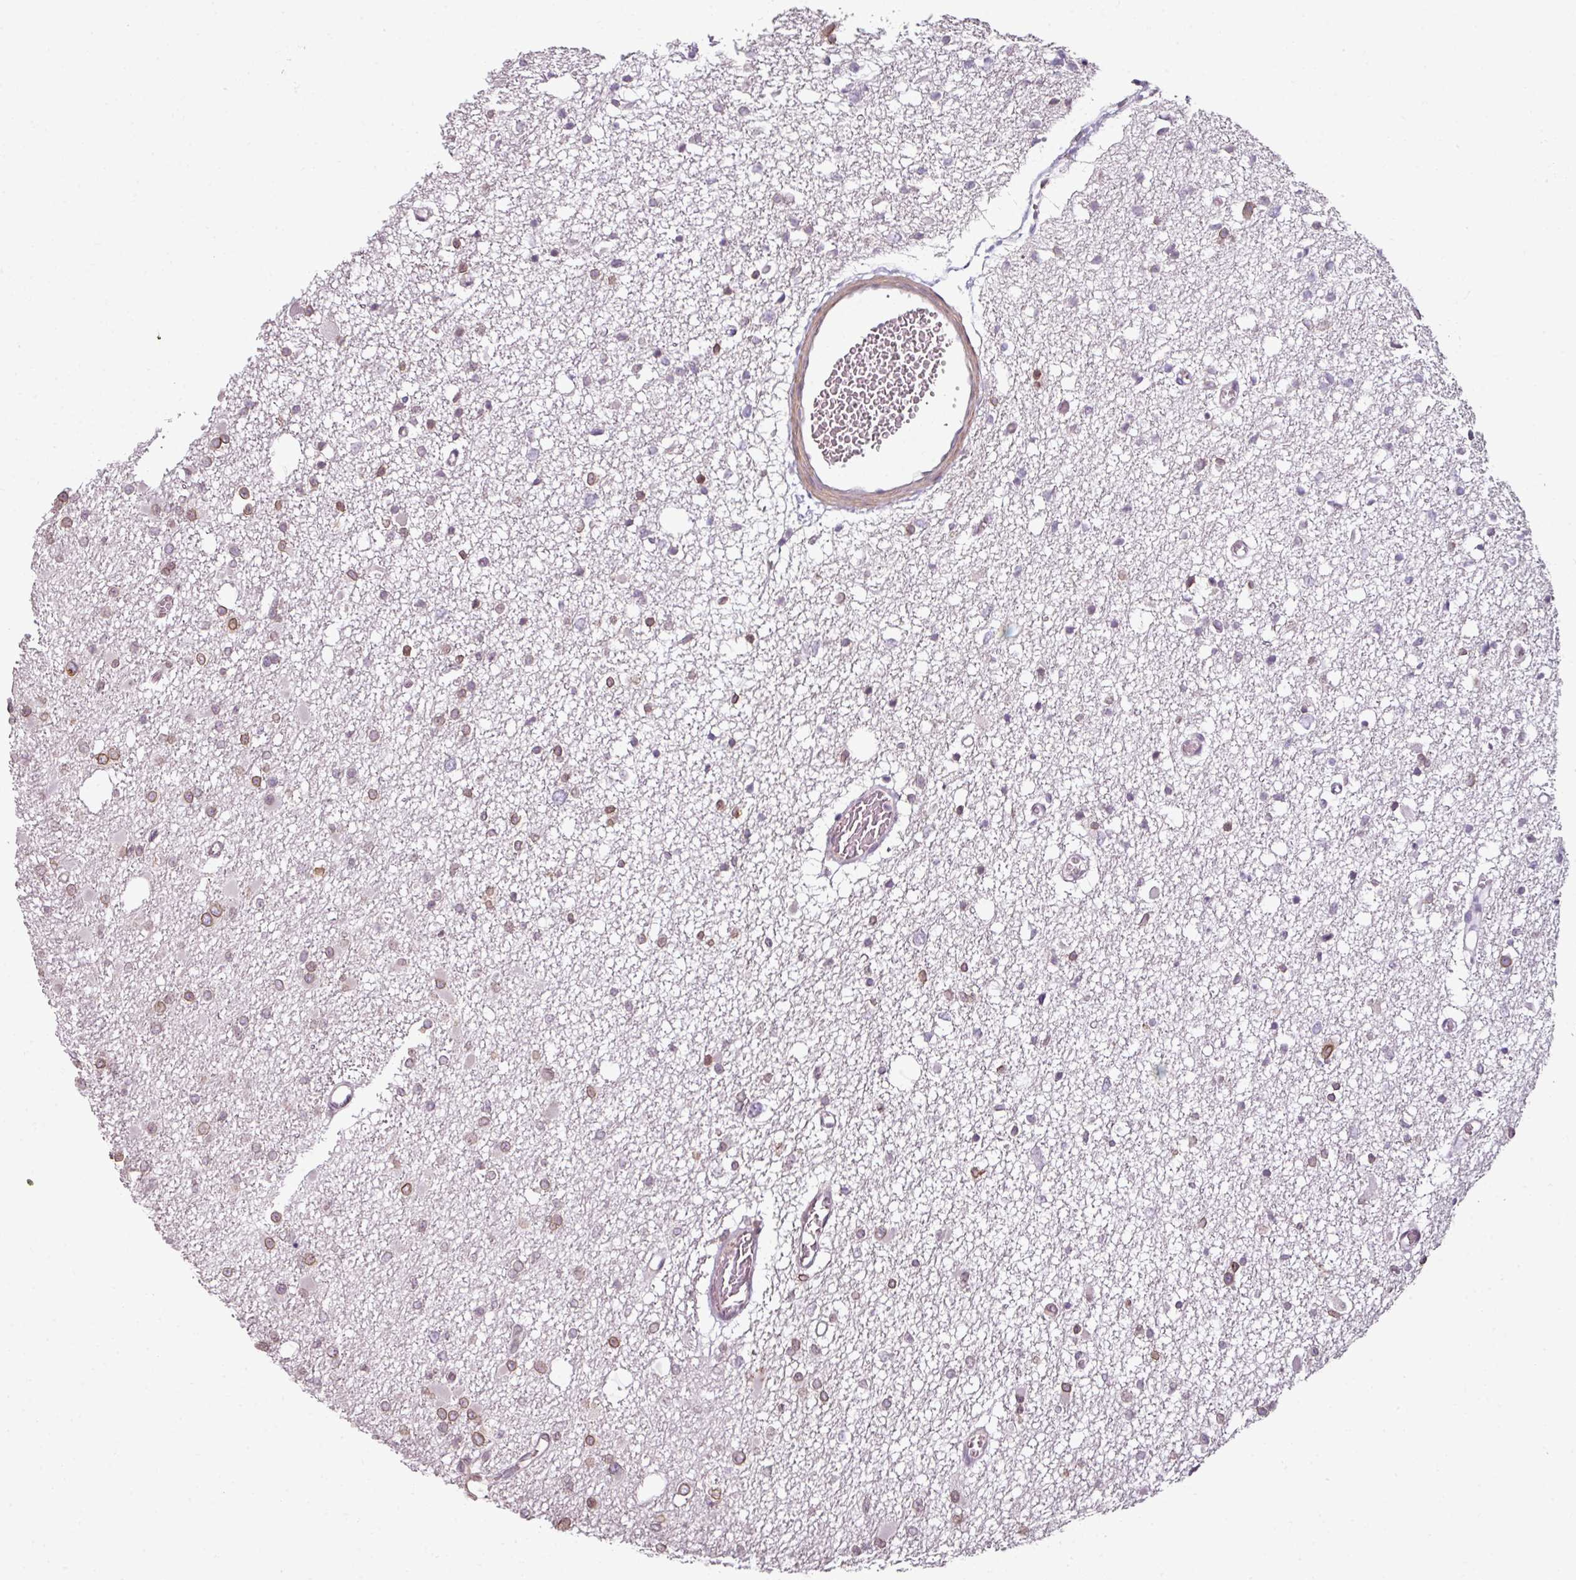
{"staining": {"intensity": "moderate", "quantity": ">75%", "location": "cytoplasmic/membranous,nuclear"}, "tissue": "glioma", "cell_type": "Tumor cells", "image_type": "cancer", "snomed": [{"axis": "morphology", "description": "Glioma, malignant, Low grade"}, {"axis": "topography", "description": "Brain"}], "caption": "Low-grade glioma (malignant) stained with DAB (3,3'-diaminobenzidine) immunohistochemistry (IHC) shows medium levels of moderate cytoplasmic/membranous and nuclear expression in approximately >75% of tumor cells. Nuclei are stained in blue.", "gene": "RANGAP1", "patient": {"sex": "female", "age": 22}}